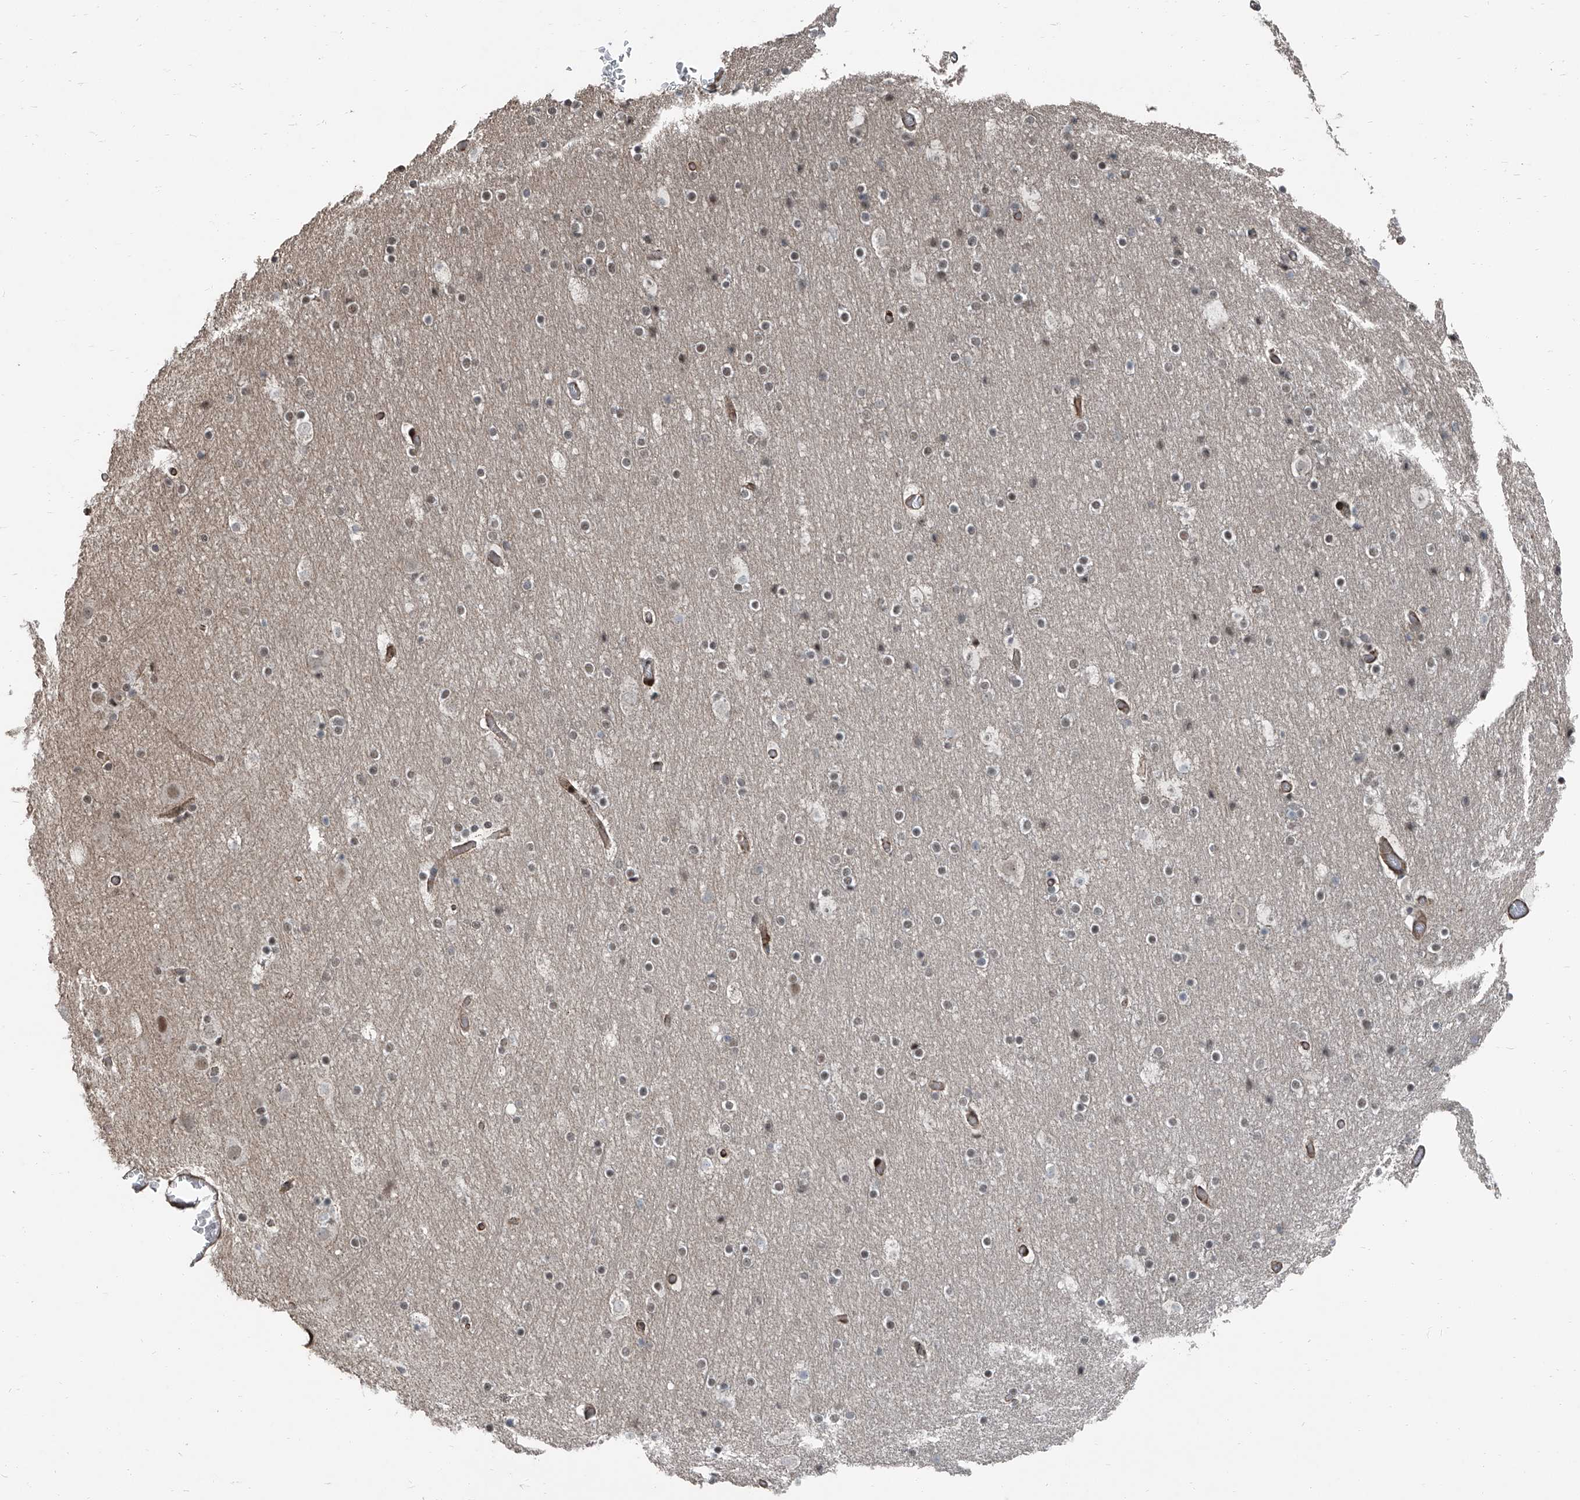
{"staining": {"intensity": "moderate", "quantity": "25%-75%", "location": "cytoplasmic/membranous"}, "tissue": "cerebral cortex", "cell_type": "Endothelial cells", "image_type": "normal", "snomed": [{"axis": "morphology", "description": "Normal tissue, NOS"}, {"axis": "topography", "description": "Cerebral cortex"}], "caption": "High-magnification brightfield microscopy of normal cerebral cortex stained with DAB (3,3'-diaminobenzidine) (brown) and counterstained with hematoxylin (blue). endothelial cells exhibit moderate cytoplasmic/membranous staining is seen in about25%-75% of cells. (IHC, brightfield microscopy, high magnification).", "gene": "ZNF570", "patient": {"sex": "male", "age": 57}}